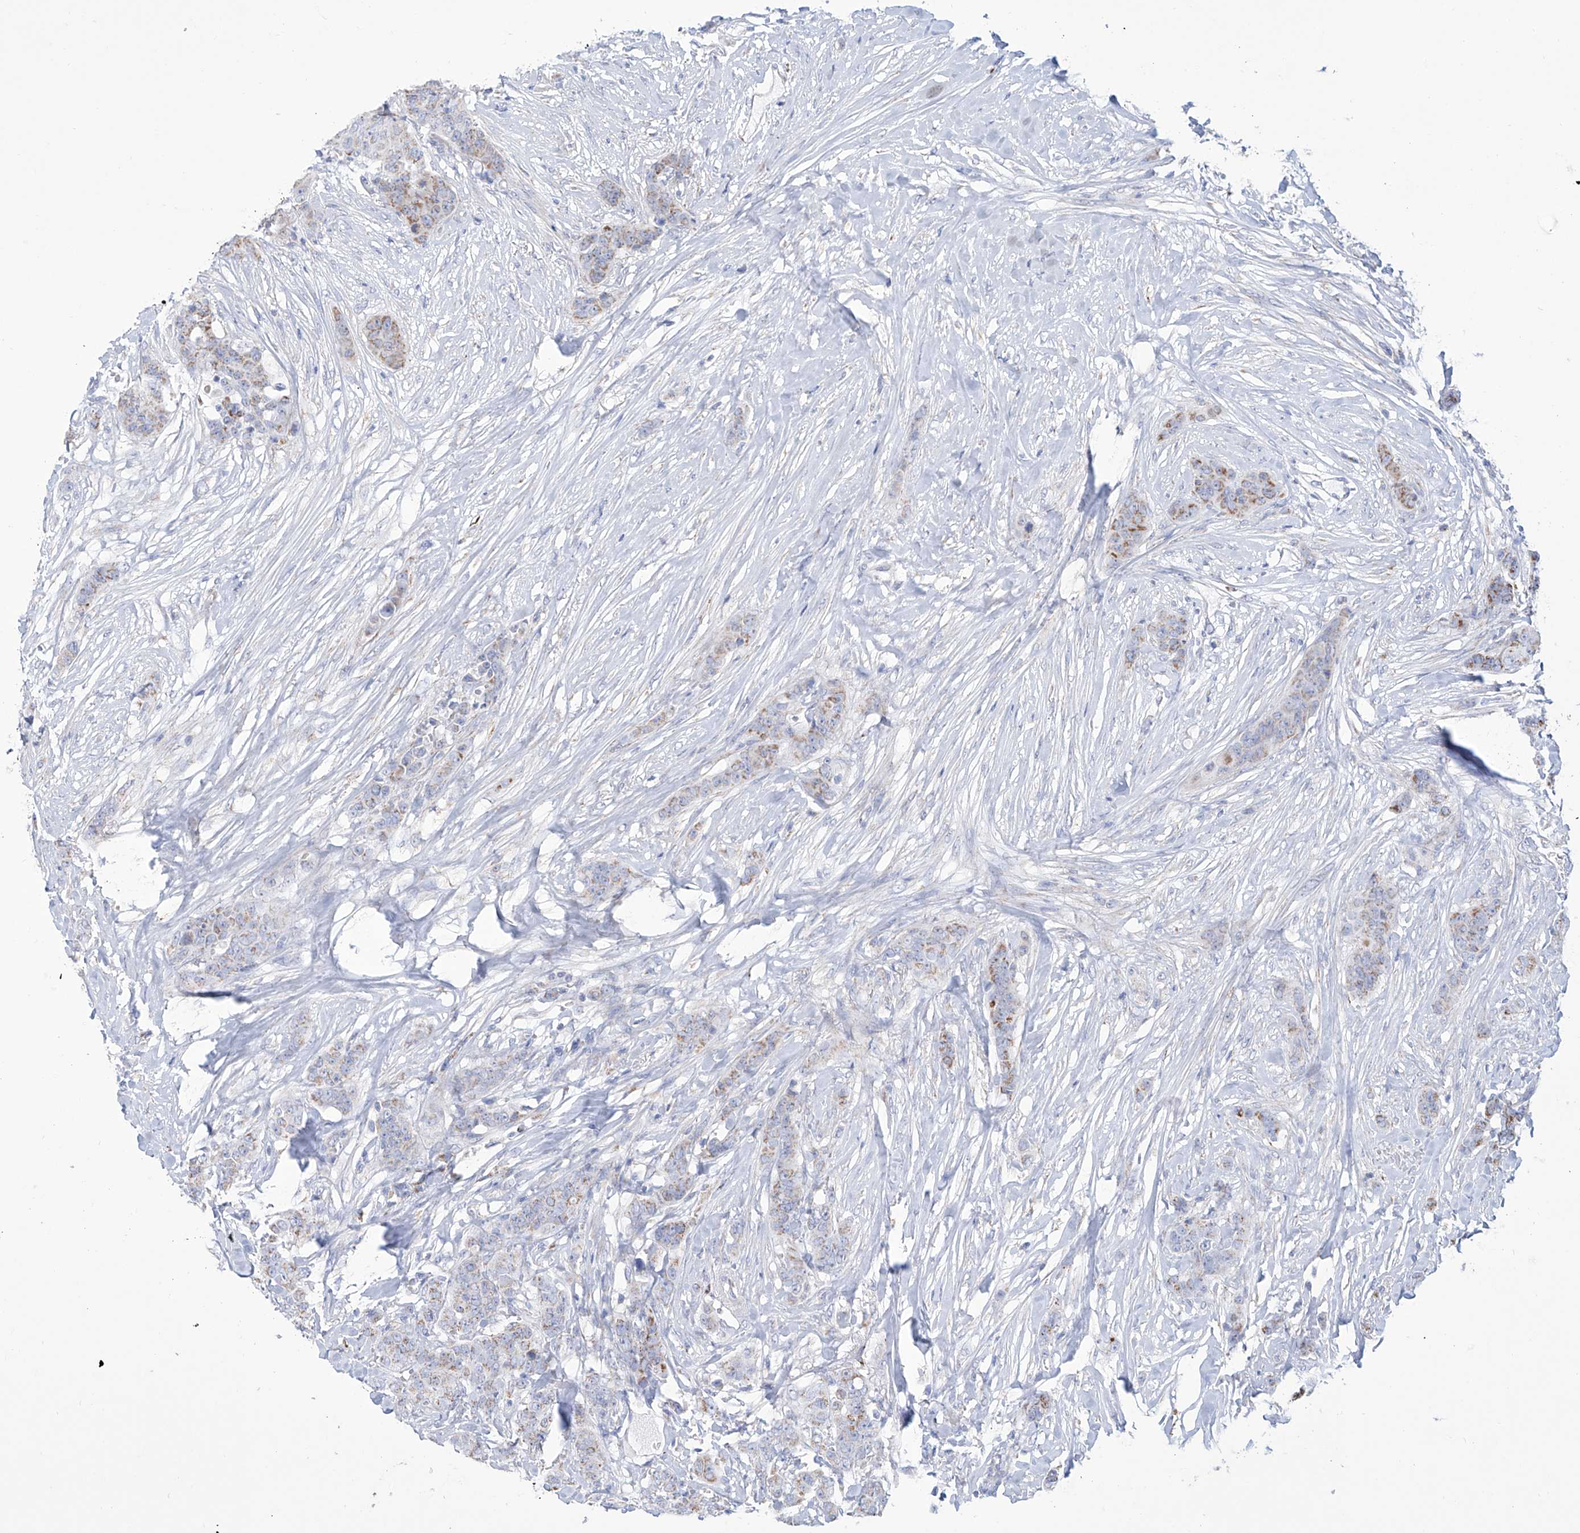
{"staining": {"intensity": "weak", "quantity": "25%-75%", "location": "cytoplasmic/membranous"}, "tissue": "breast cancer", "cell_type": "Tumor cells", "image_type": "cancer", "snomed": [{"axis": "morphology", "description": "Duct carcinoma"}, {"axis": "topography", "description": "Breast"}], "caption": "Protein staining exhibits weak cytoplasmic/membranous staining in approximately 25%-75% of tumor cells in breast cancer (infiltrating ductal carcinoma).", "gene": "ALDH6A1", "patient": {"sex": "female", "age": 40}}